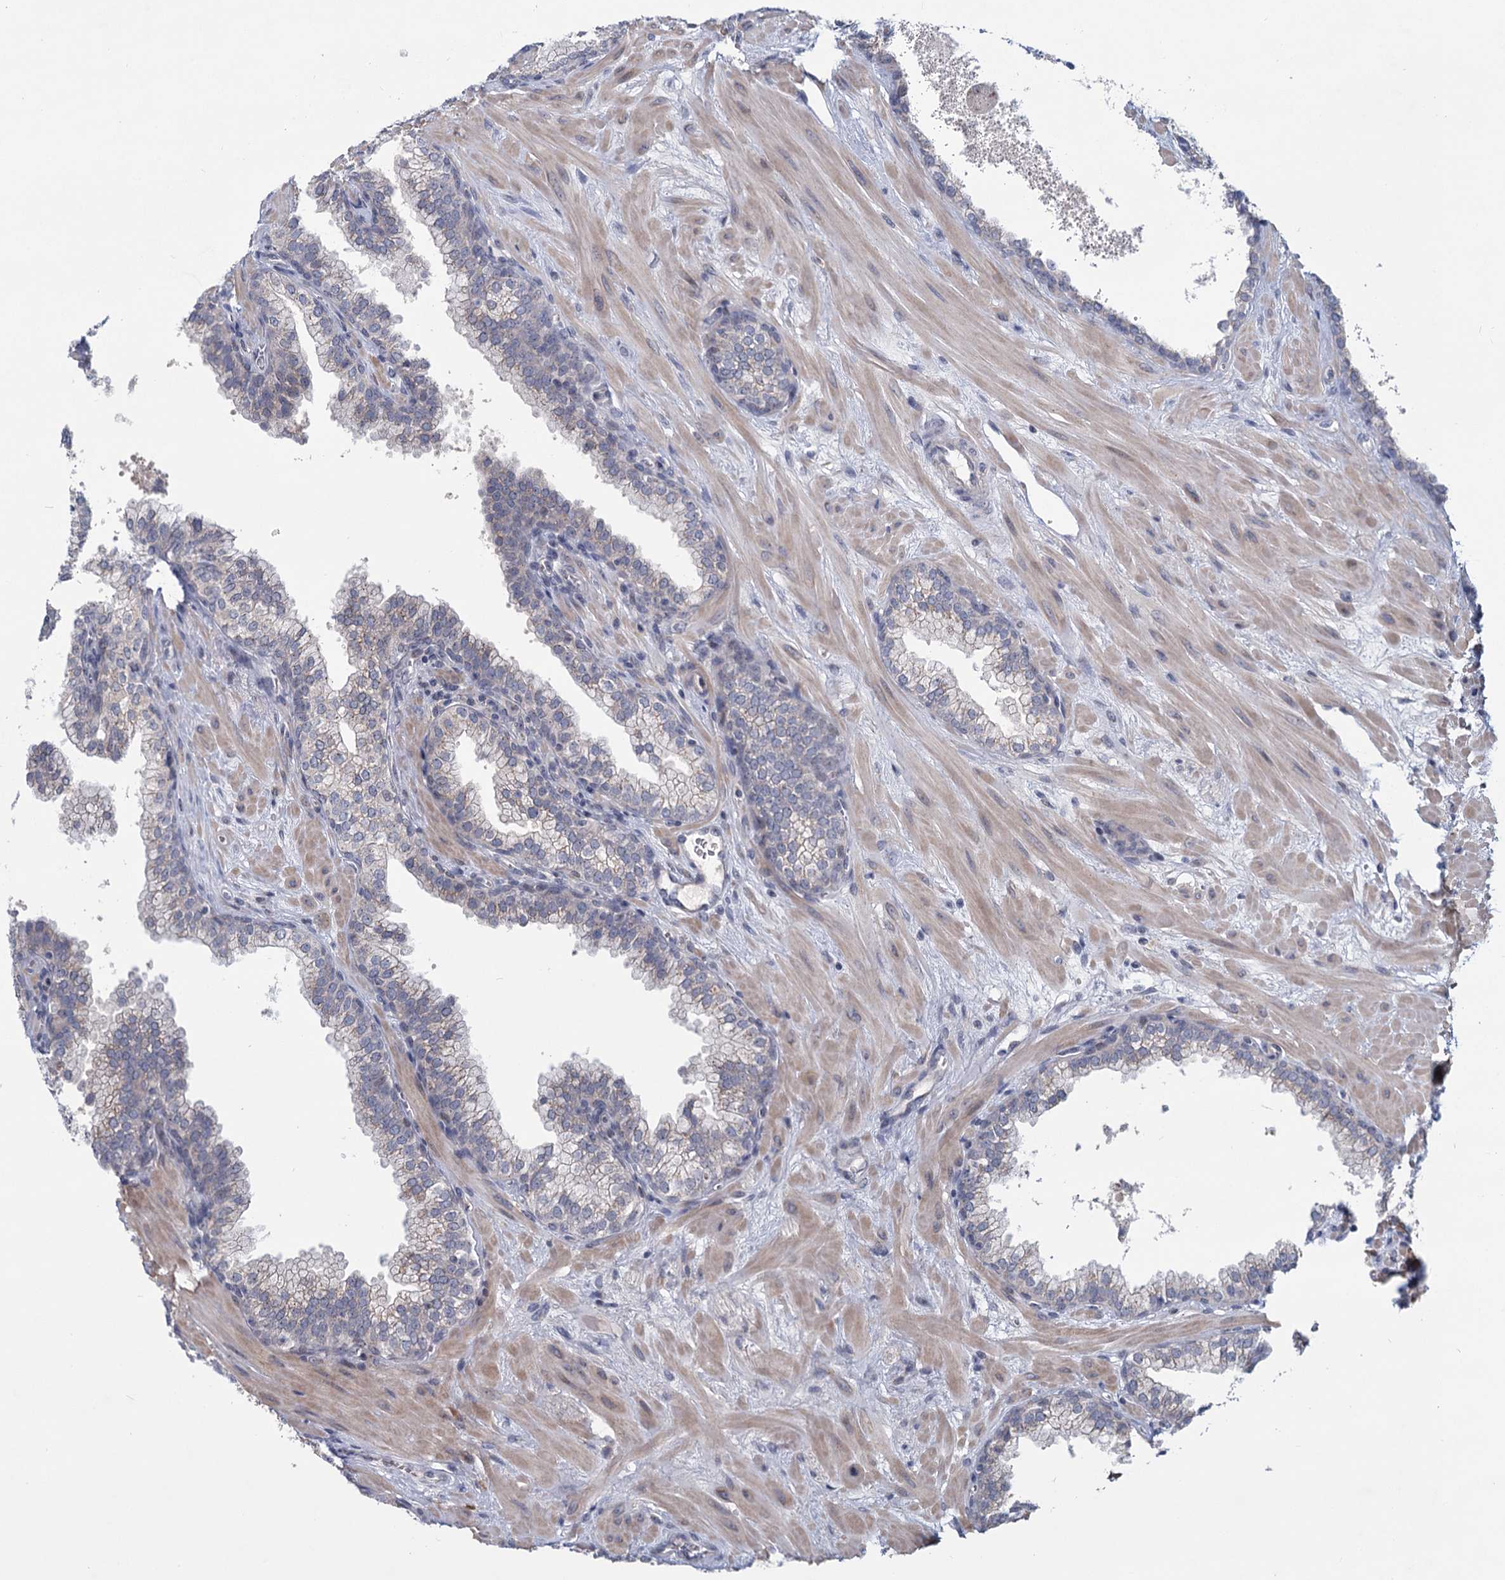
{"staining": {"intensity": "negative", "quantity": "none", "location": "none"}, "tissue": "prostate", "cell_type": "Glandular cells", "image_type": "normal", "snomed": [{"axis": "morphology", "description": "Normal tissue, NOS"}, {"axis": "topography", "description": "Prostate"}], "caption": "Glandular cells are negative for brown protein staining in unremarkable prostate. (Brightfield microscopy of DAB (3,3'-diaminobenzidine) IHC at high magnification).", "gene": "STAP1", "patient": {"sex": "male", "age": 60}}